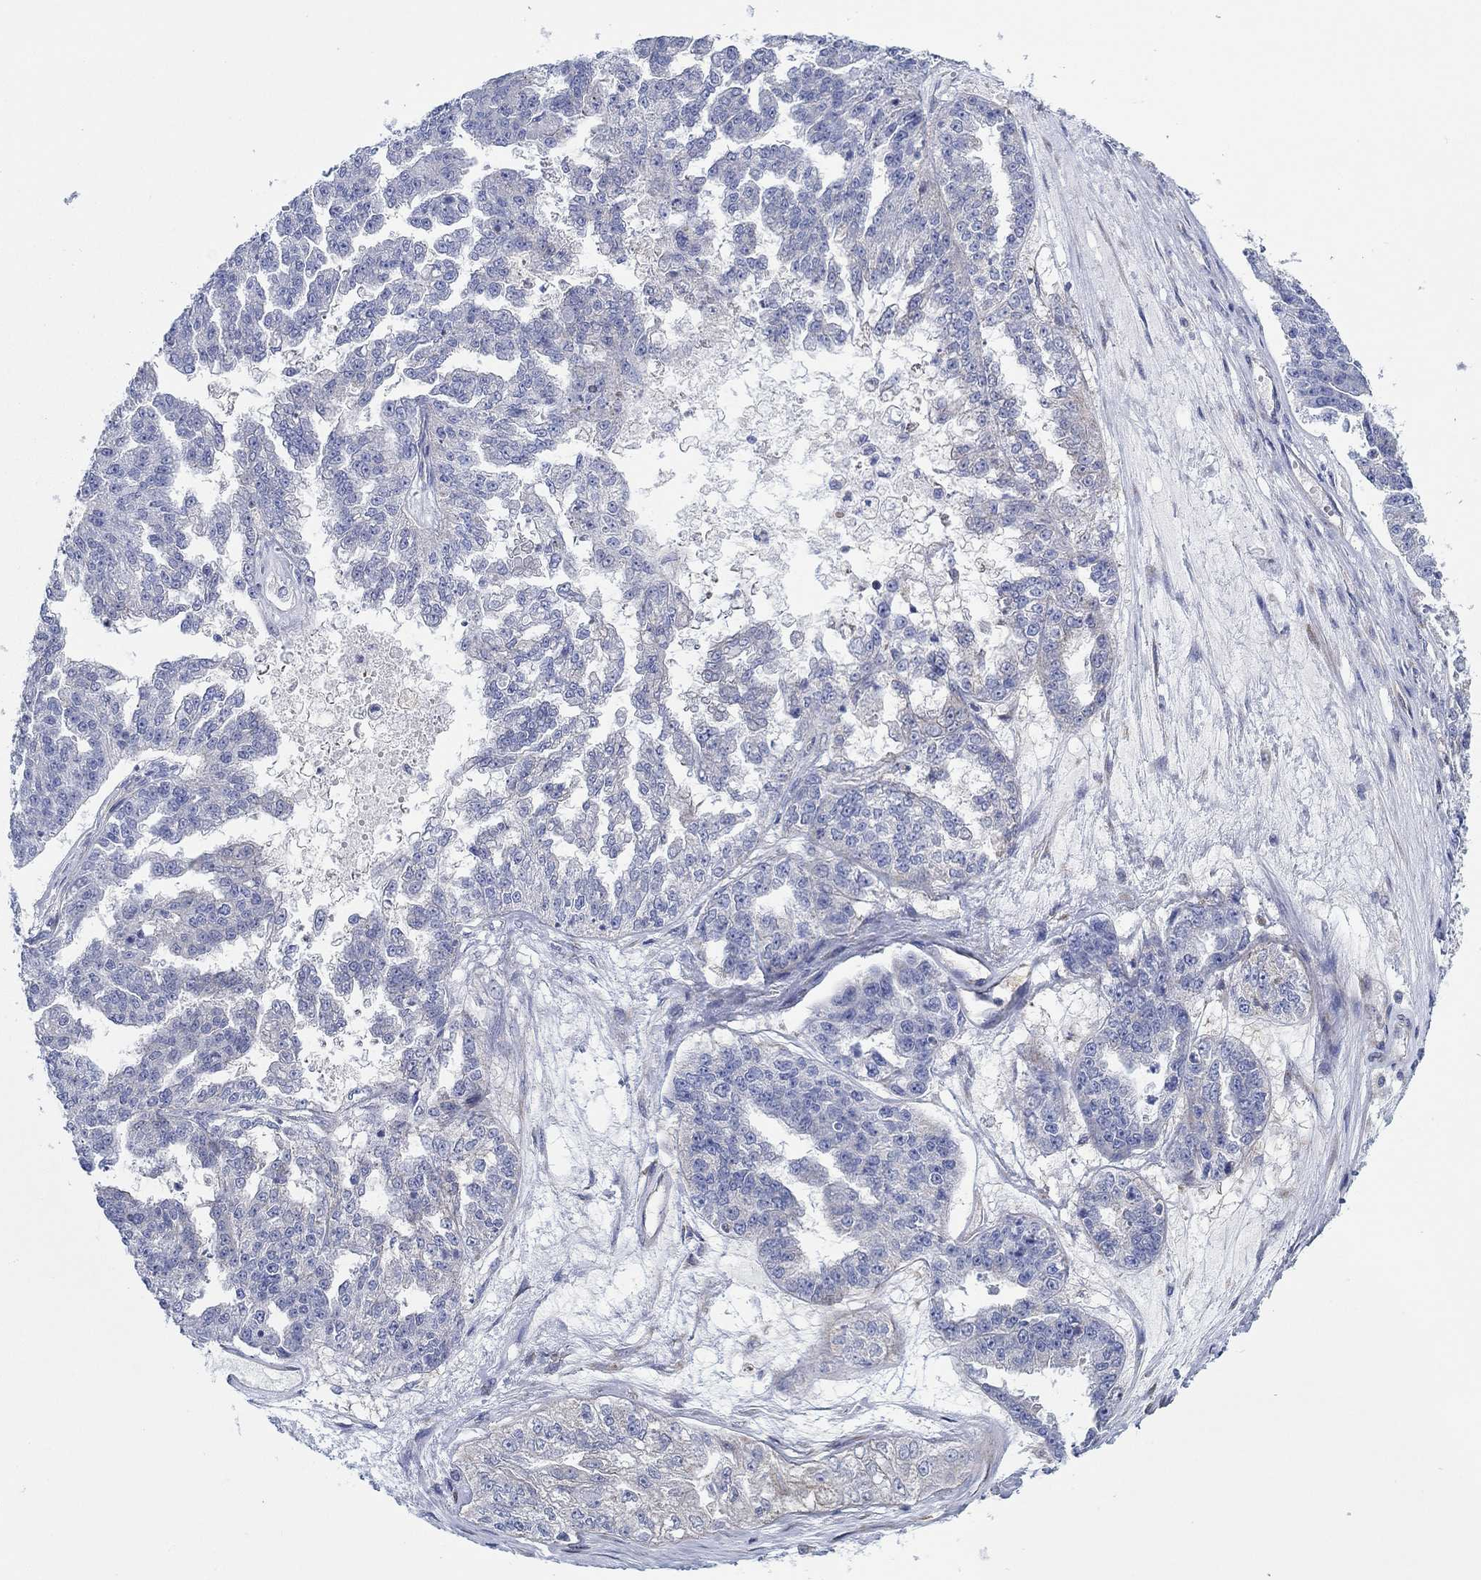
{"staining": {"intensity": "negative", "quantity": "none", "location": "none"}, "tissue": "ovarian cancer", "cell_type": "Tumor cells", "image_type": "cancer", "snomed": [{"axis": "morphology", "description": "Cystadenocarcinoma, serous, NOS"}, {"axis": "topography", "description": "Ovary"}], "caption": "There is no significant staining in tumor cells of ovarian cancer (serous cystadenocarcinoma). (DAB IHC, high magnification).", "gene": "FMN1", "patient": {"sex": "female", "age": 58}}